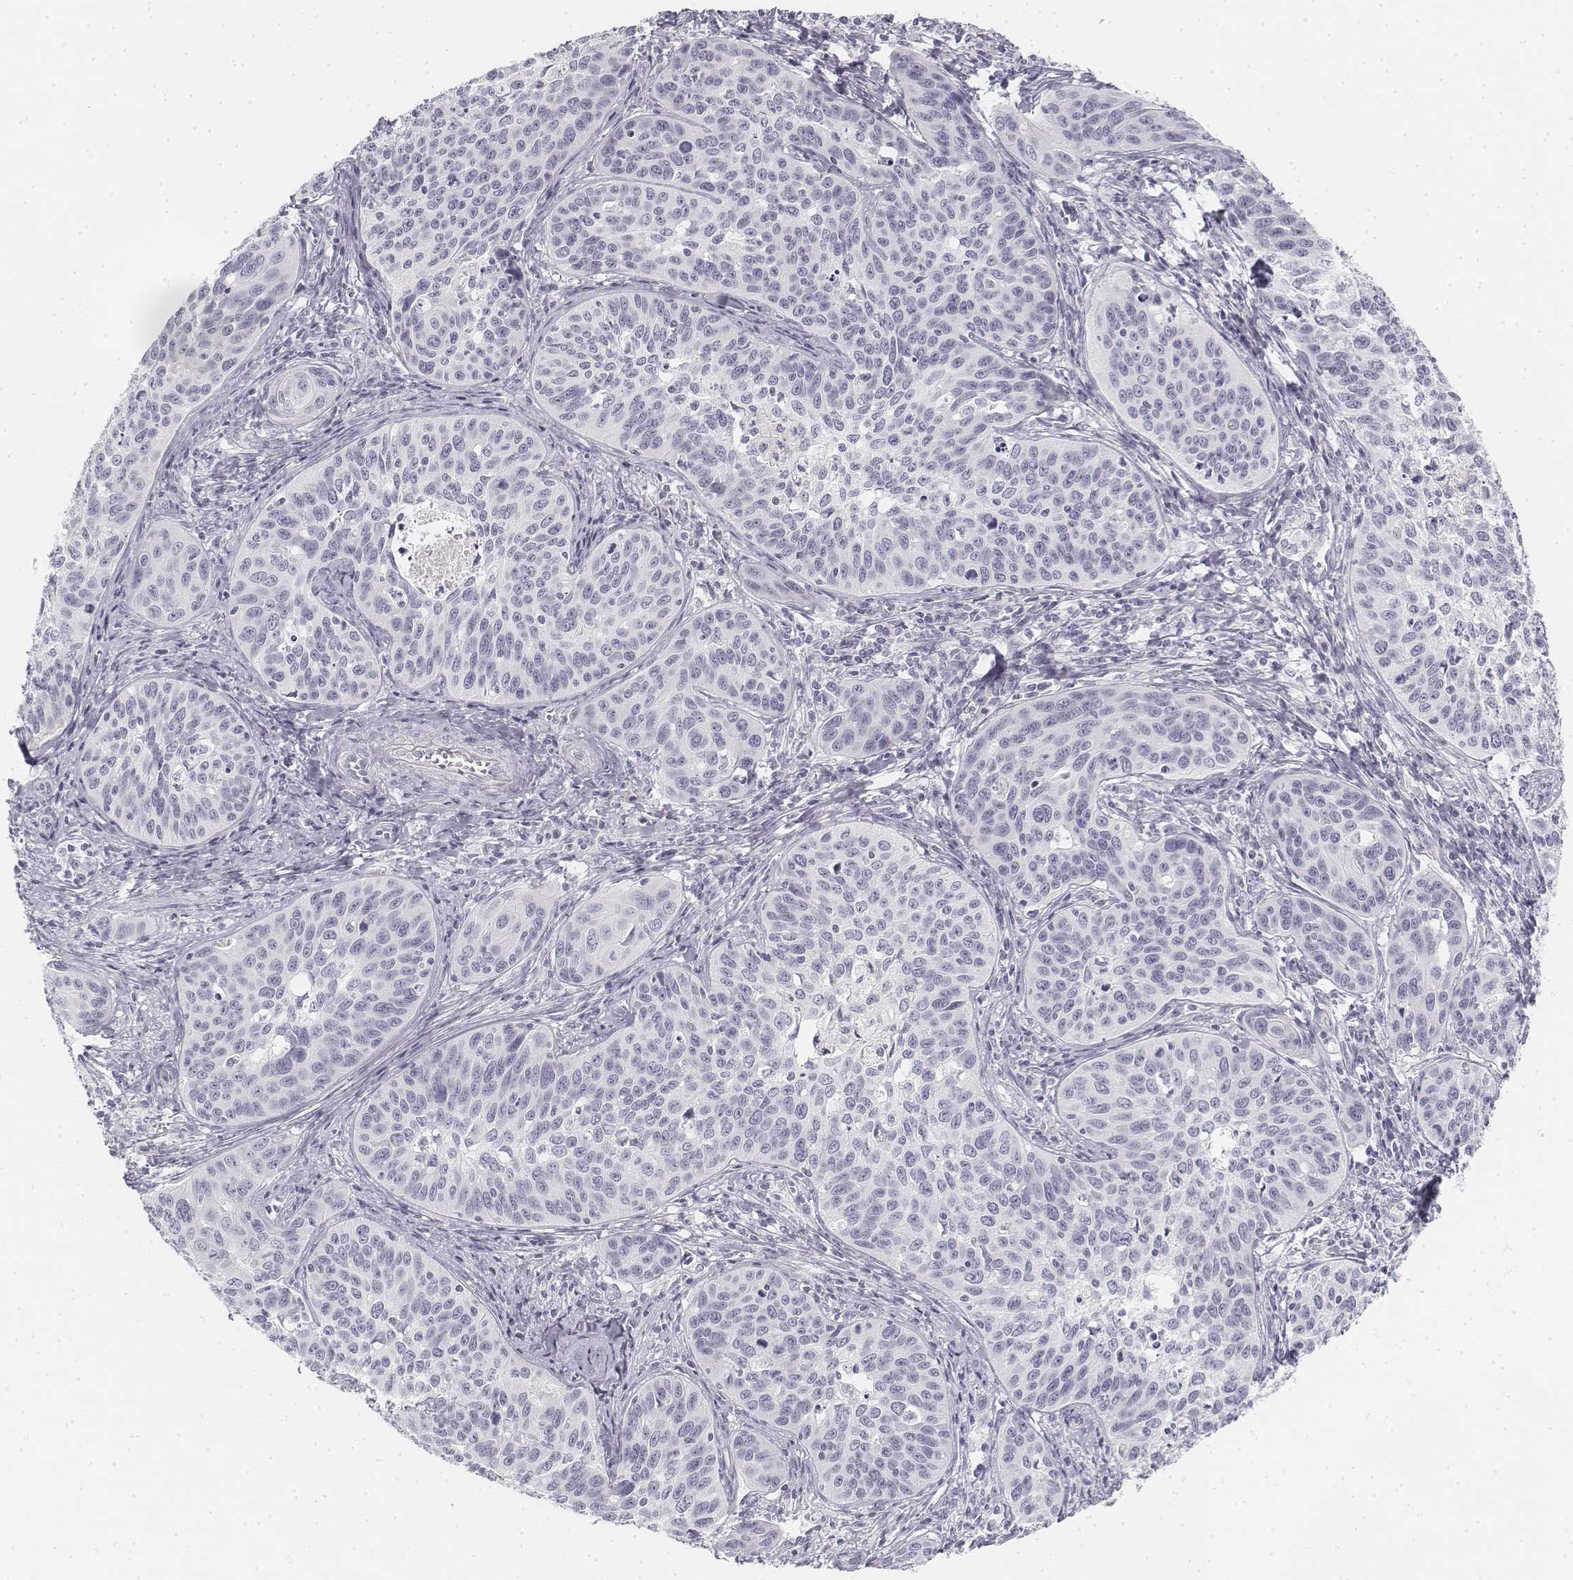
{"staining": {"intensity": "negative", "quantity": "none", "location": "none"}, "tissue": "cervical cancer", "cell_type": "Tumor cells", "image_type": "cancer", "snomed": [{"axis": "morphology", "description": "Squamous cell carcinoma, NOS"}, {"axis": "topography", "description": "Cervix"}], "caption": "An image of cervical cancer (squamous cell carcinoma) stained for a protein reveals no brown staining in tumor cells.", "gene": "KRT25", "patient": {"sex": "female", "age": 31}}